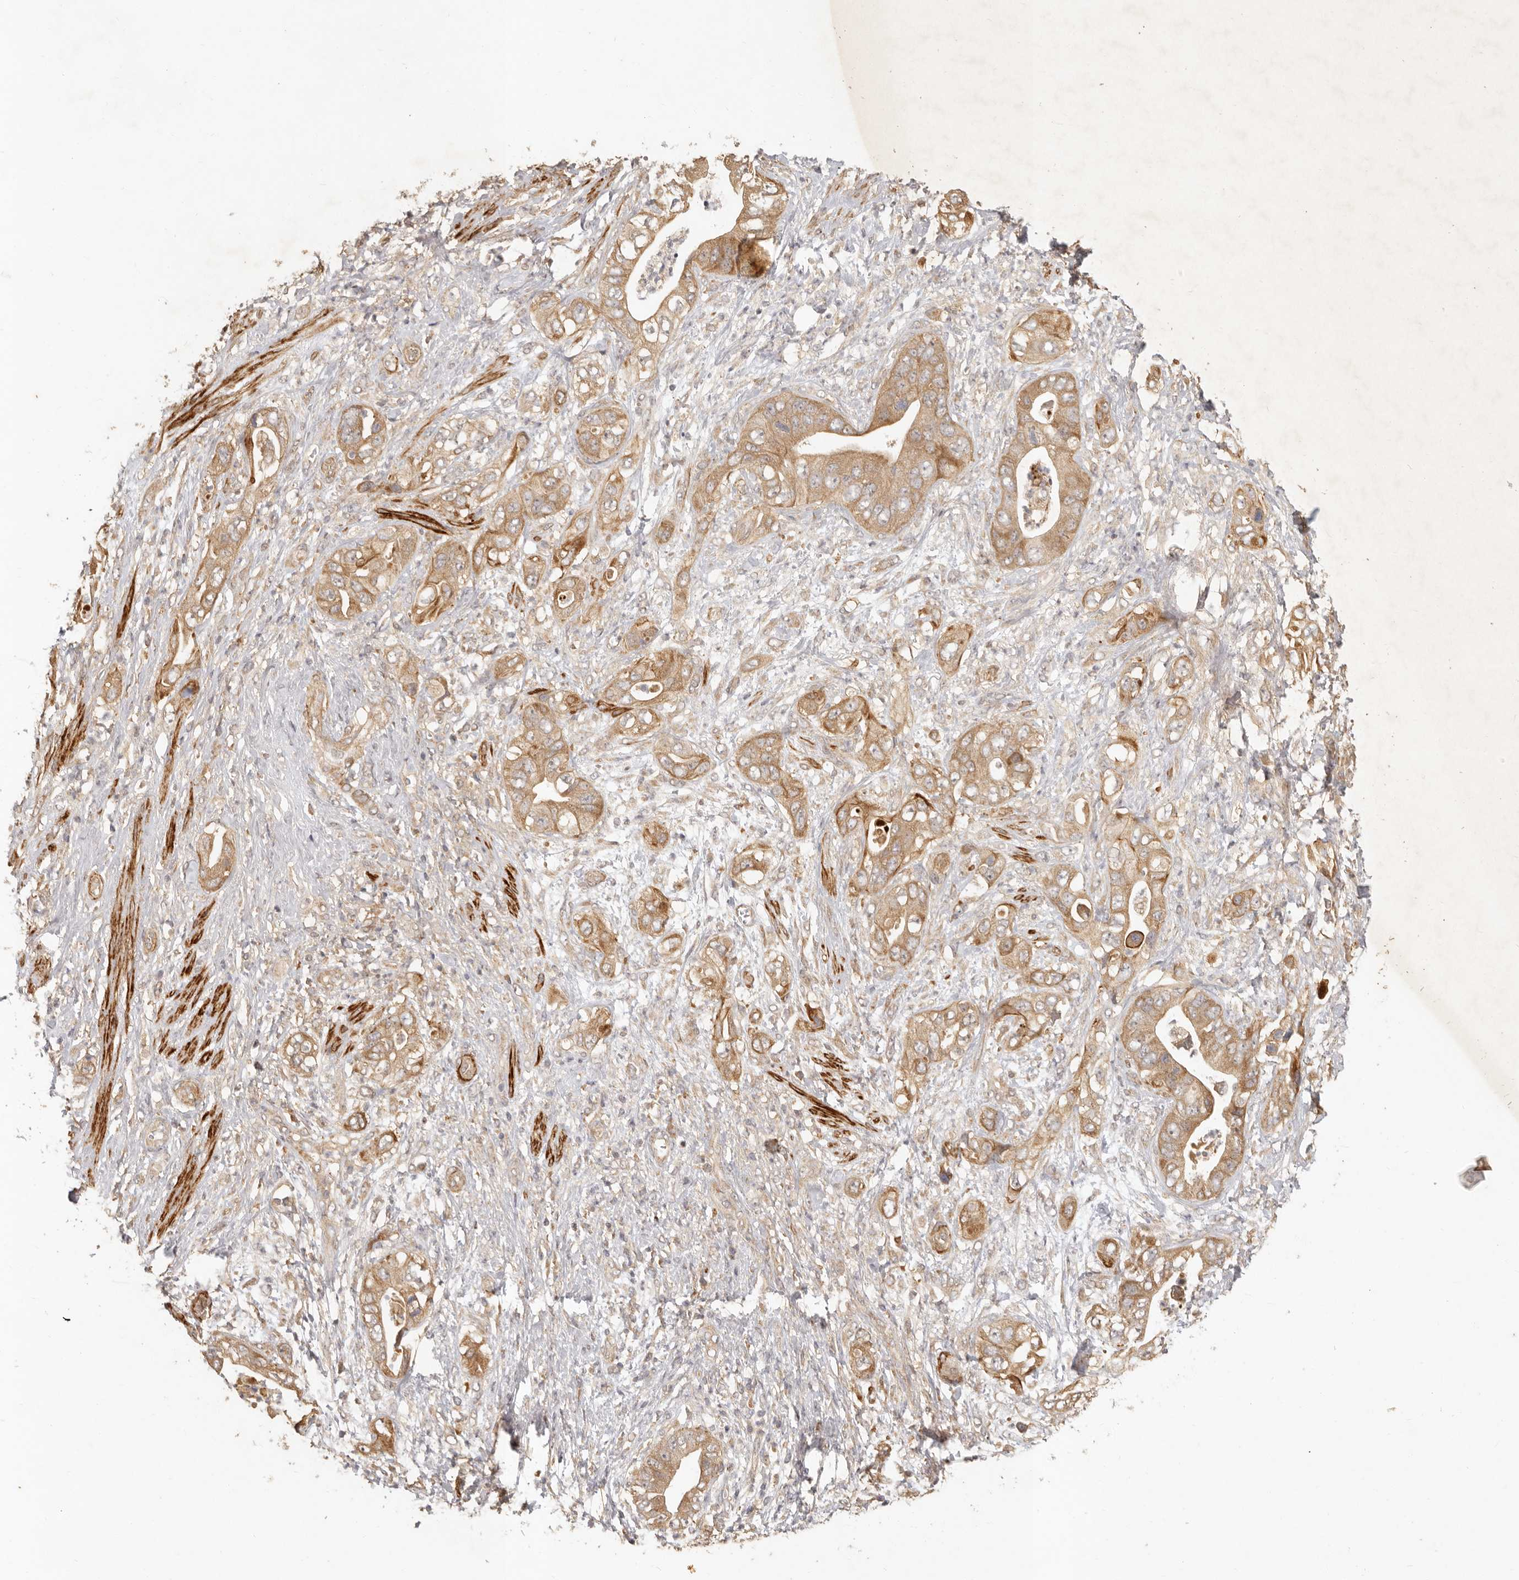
{"staining": {"intensity": "moderate", "quantity": ">75%", "location": "cytoplasmic/membranous"}, "tissue": "pancreatic cancer", "cell_type": "Tumor cells", "image_type": "cancer", "snomed": [{"axis": "morphology", "description": "Adenocarcinoma, NOS"}, {"axis": "topography", "description": "Pancreas"}], "caption": "A medium amount of moderate cytoplasmic/membranous staining is identified in about >75% of tumor cells in adenocarcinoma (pancreatic) tissue.", "gene": "VIPR1", "patient": {"sex": "female", "age": 78}}